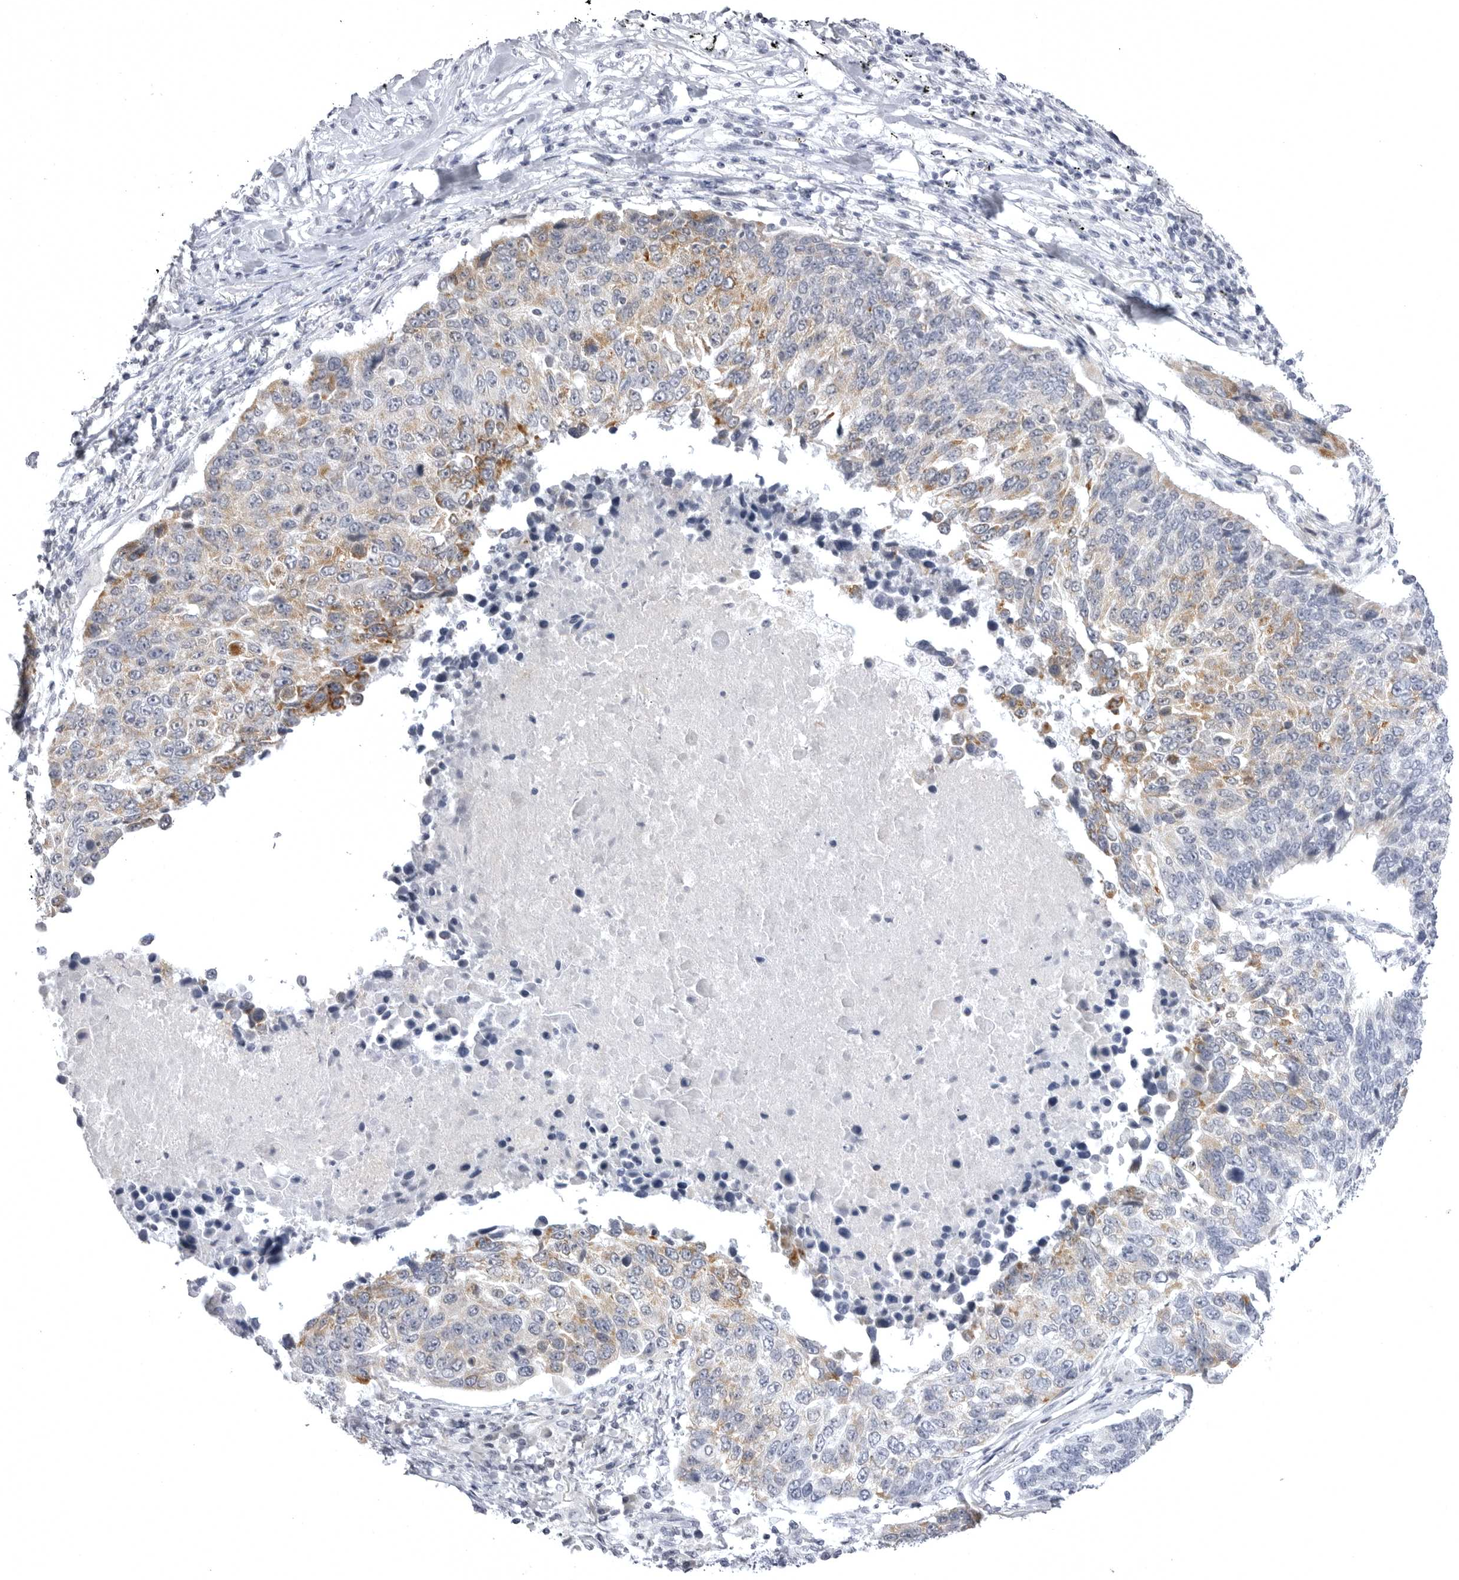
{"staining": {"intensity": "moderate", "quantity": "<25%", "location": "cytoplasmic/membranous"}, "tissue": "lung cancer", "cell_type": "Tumor cells", "image_type": "cancer", "snomed": [{"axis": "morphology", "description": "Squamous cell carcinoma, NOS"}, {"axis": "topography", "description": "Lung"}], "caption": "IHC (DAB (3,3'-diaminobenzidine)) staining of squamous cell carcinoma (lung) displays moderate cytoplasmic/membranous protein expression in approximately <25% of tumor cells.", "gene": "TUFM", "patient": {"sex": "male", "age": 66}}